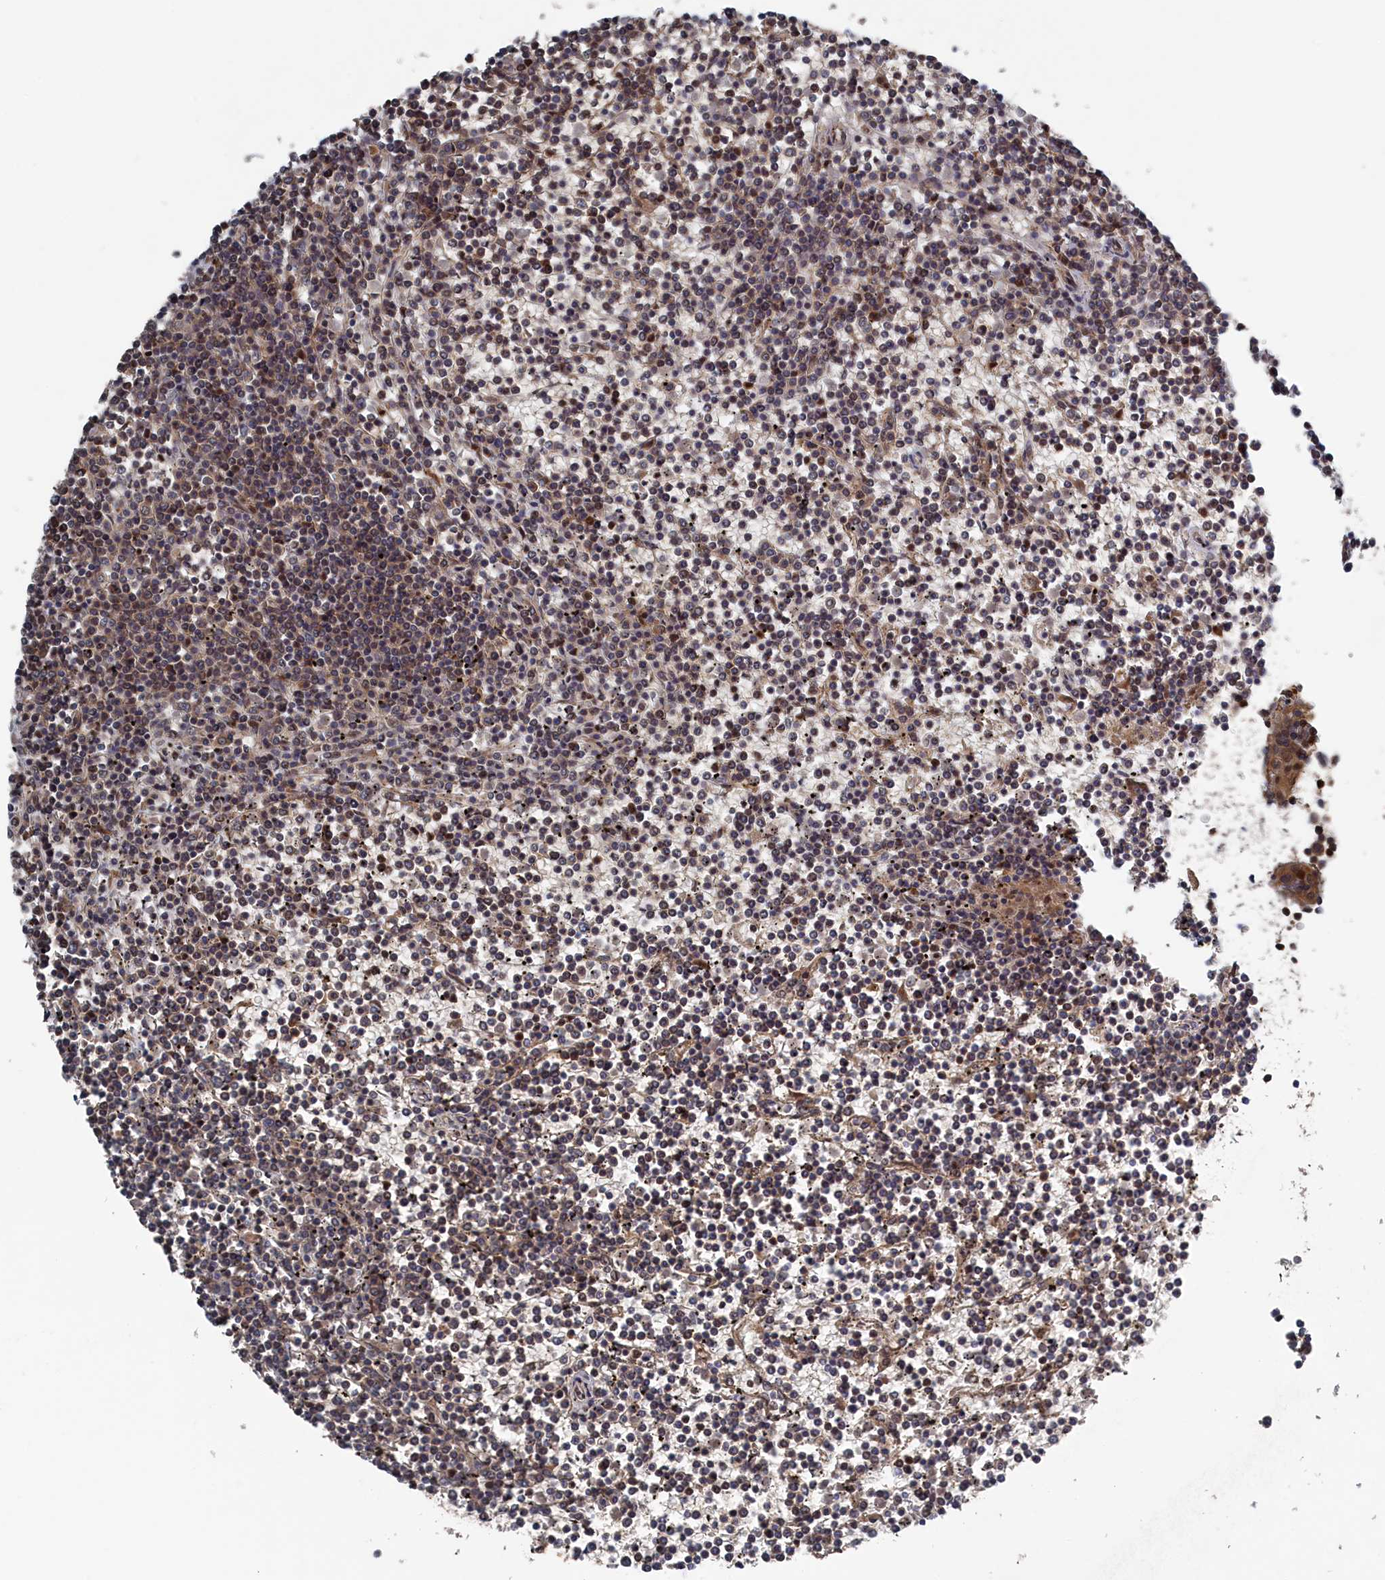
{"staining": {"intensity": "weak", "quantity": "<25%", "location": "cytoplasmic/membranous"}, "tissue": "lymphoma", "cell_type": "Tumor cells", "image_type": "cancer", "snomed": [{"axis": "morphology", "description": "Malignant lymphoma, non-Hodgkin's type, Low grade"}, {"axis": "topography", "description": "Spleen"}], "caption": "Immunohistochemistry histopathology image of malignant lymphoma, non-Hodgkin's type (low-grade) stained for a protein (brown), which exhibits no positivity in tumor cells.", "gene": "ELOVL6", "patient": {"sex": "female", "age": 19}}